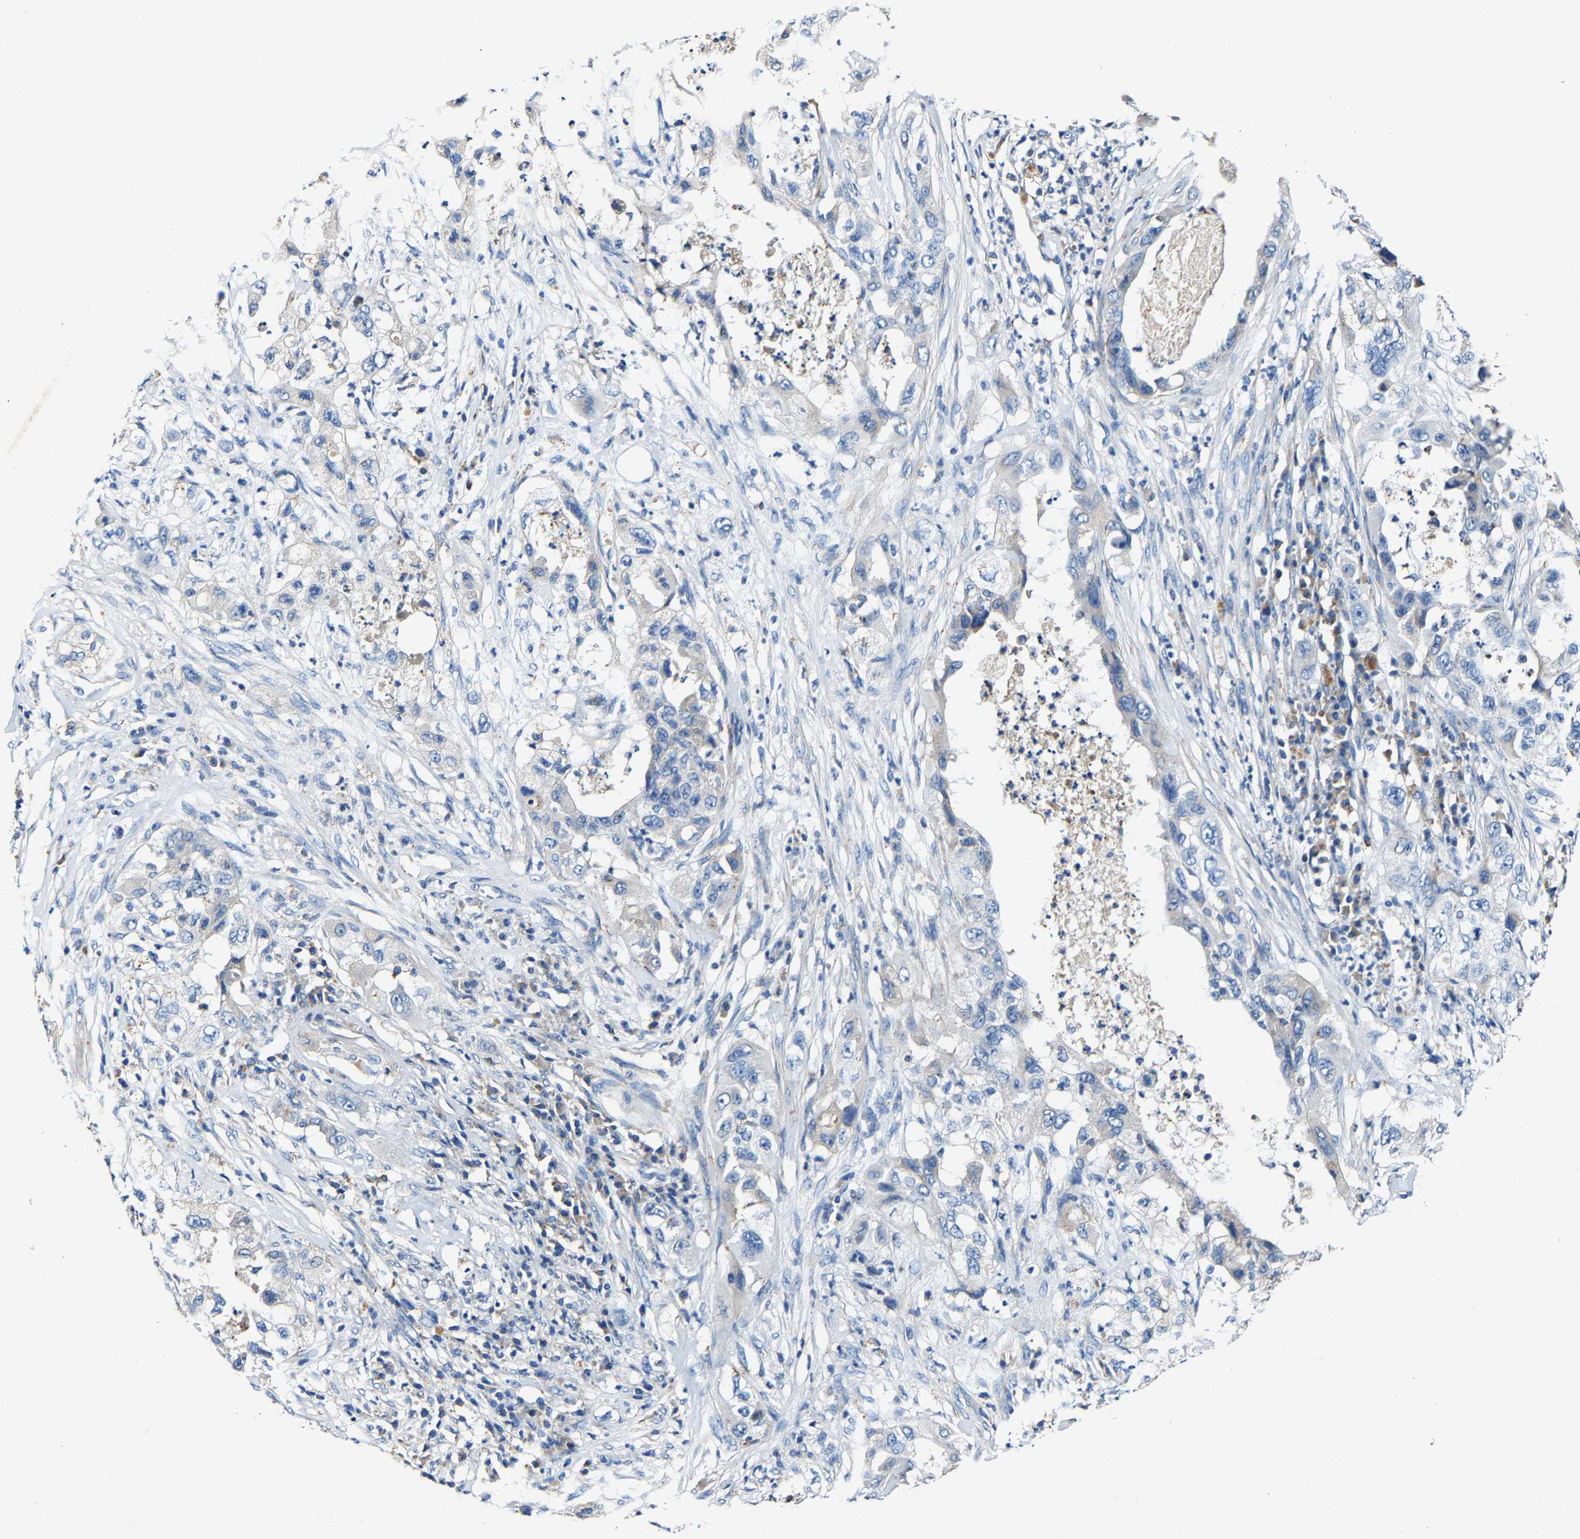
{"staining": {"intensity": "negative", "quantity": "none", "location": "none"}, "tissue": "pancreatic cancer", "cell_type": "Tumor cells", "image_type": "cancer", "snomed": [{"axis": "morphology", "description": "Adenocarcinoma, NOS"}, {"axis": "topography", "description": "Pancreas"}], "caption": "High magnification brightfield microscopy of pancreatic adenocarcinoma stained with DAB (3,3'-diaminobenzidine) (brown) and counterstained with hematoxylin (blue): tumor cells show no significant positivity. (Immunohistochemistry, brightfield microscopy, high magnification).", "gene": "SLC25A25", "patient": {"sex": "female", "age": 78}}